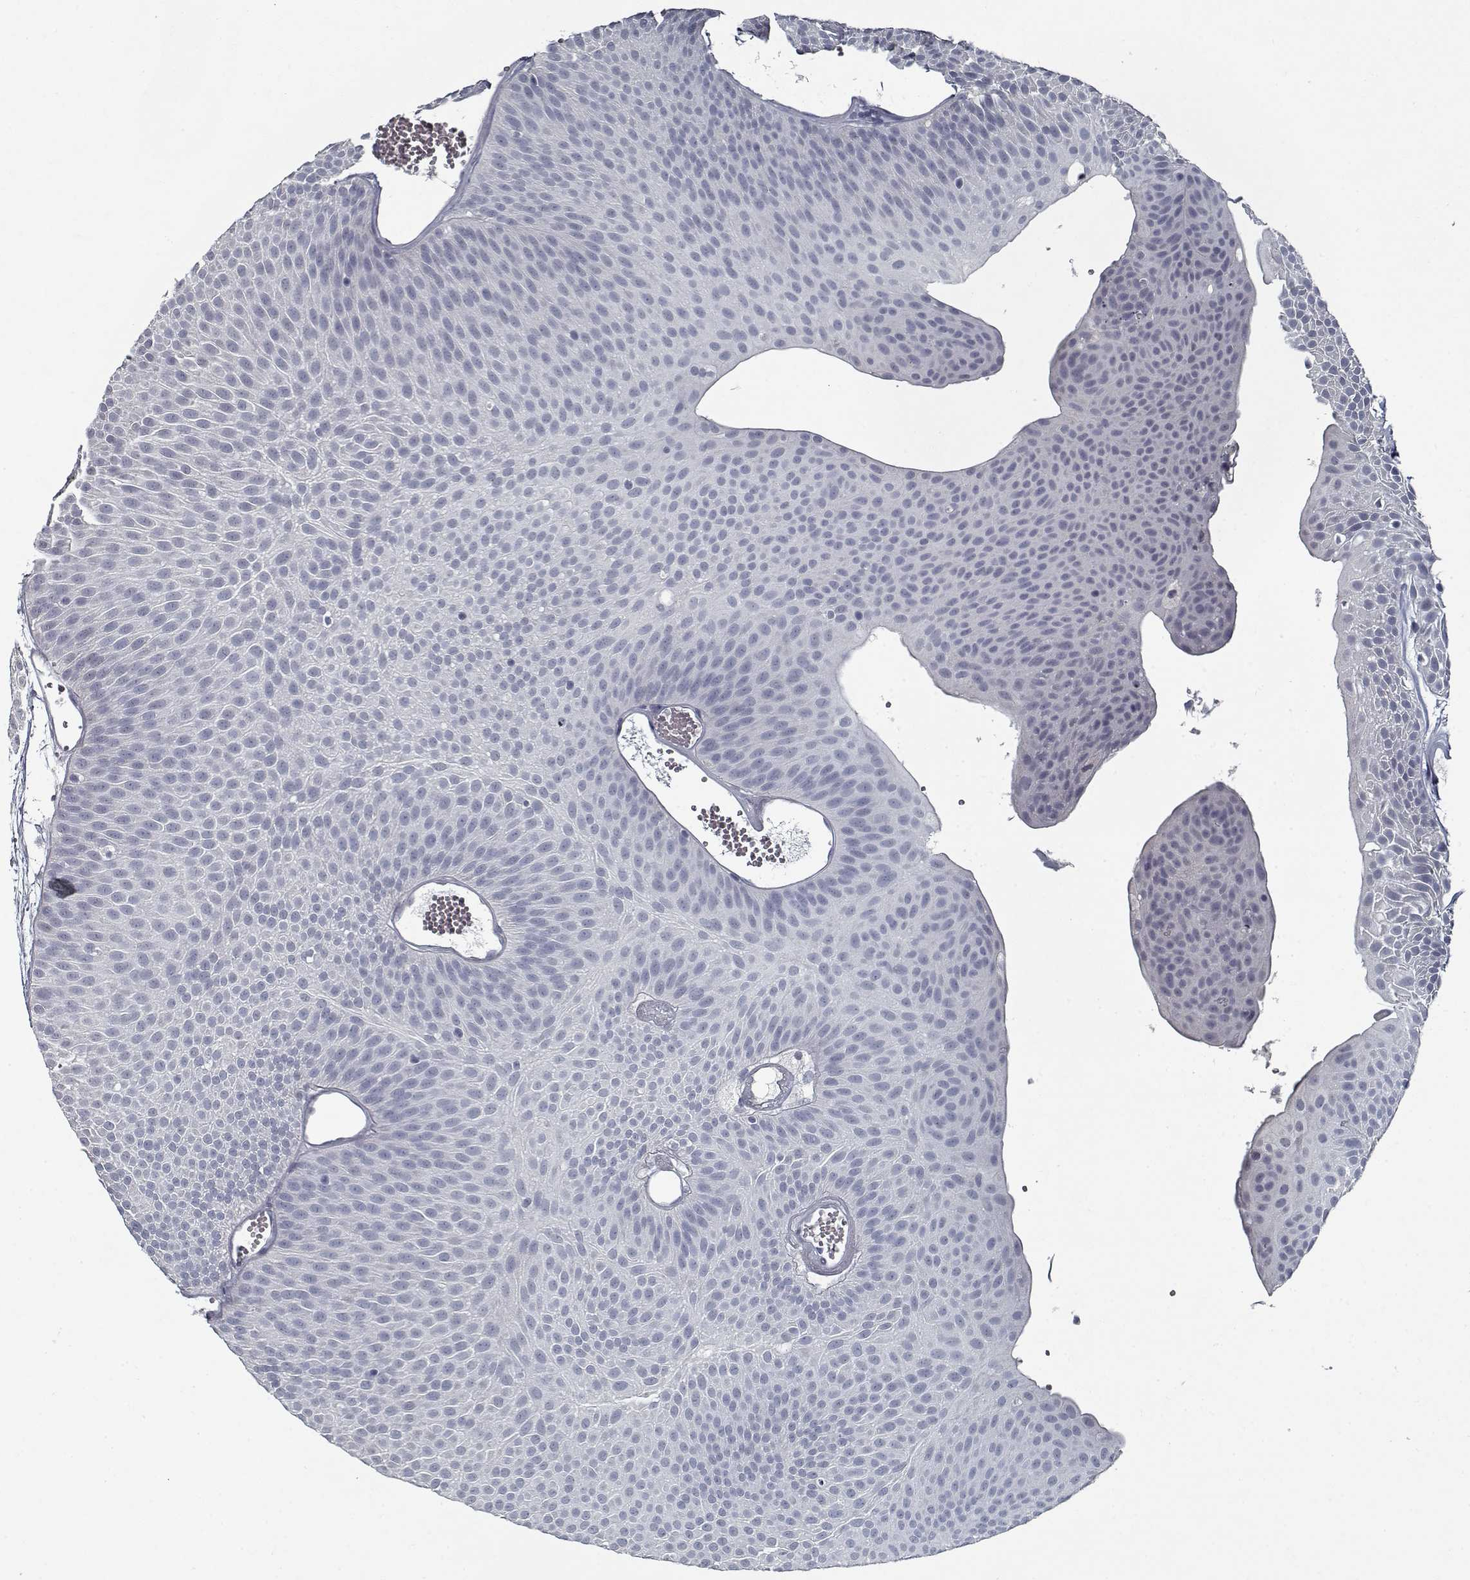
{"staining": {"intensity": "negative", "quantity": "none", "location": "none"}, "tissue": "urothelial cancer", "cell_type": "Tumor cells", "image_type": "cancer", "snomed": [{"axis": "morphology", "description": "Urothelial carcinoma, Low grade"}, {"axis": "topography", "description": "Urinary bladder"}], "caption": "A histopathology image of urothelial cancer stained for a protein displays no brown staining in tumor cells. (Brightfield microscopy of DAB immunohistochemistry at high magnification).", "gene": "GAD2", "patient": {"sex": "male", "age": 52}}